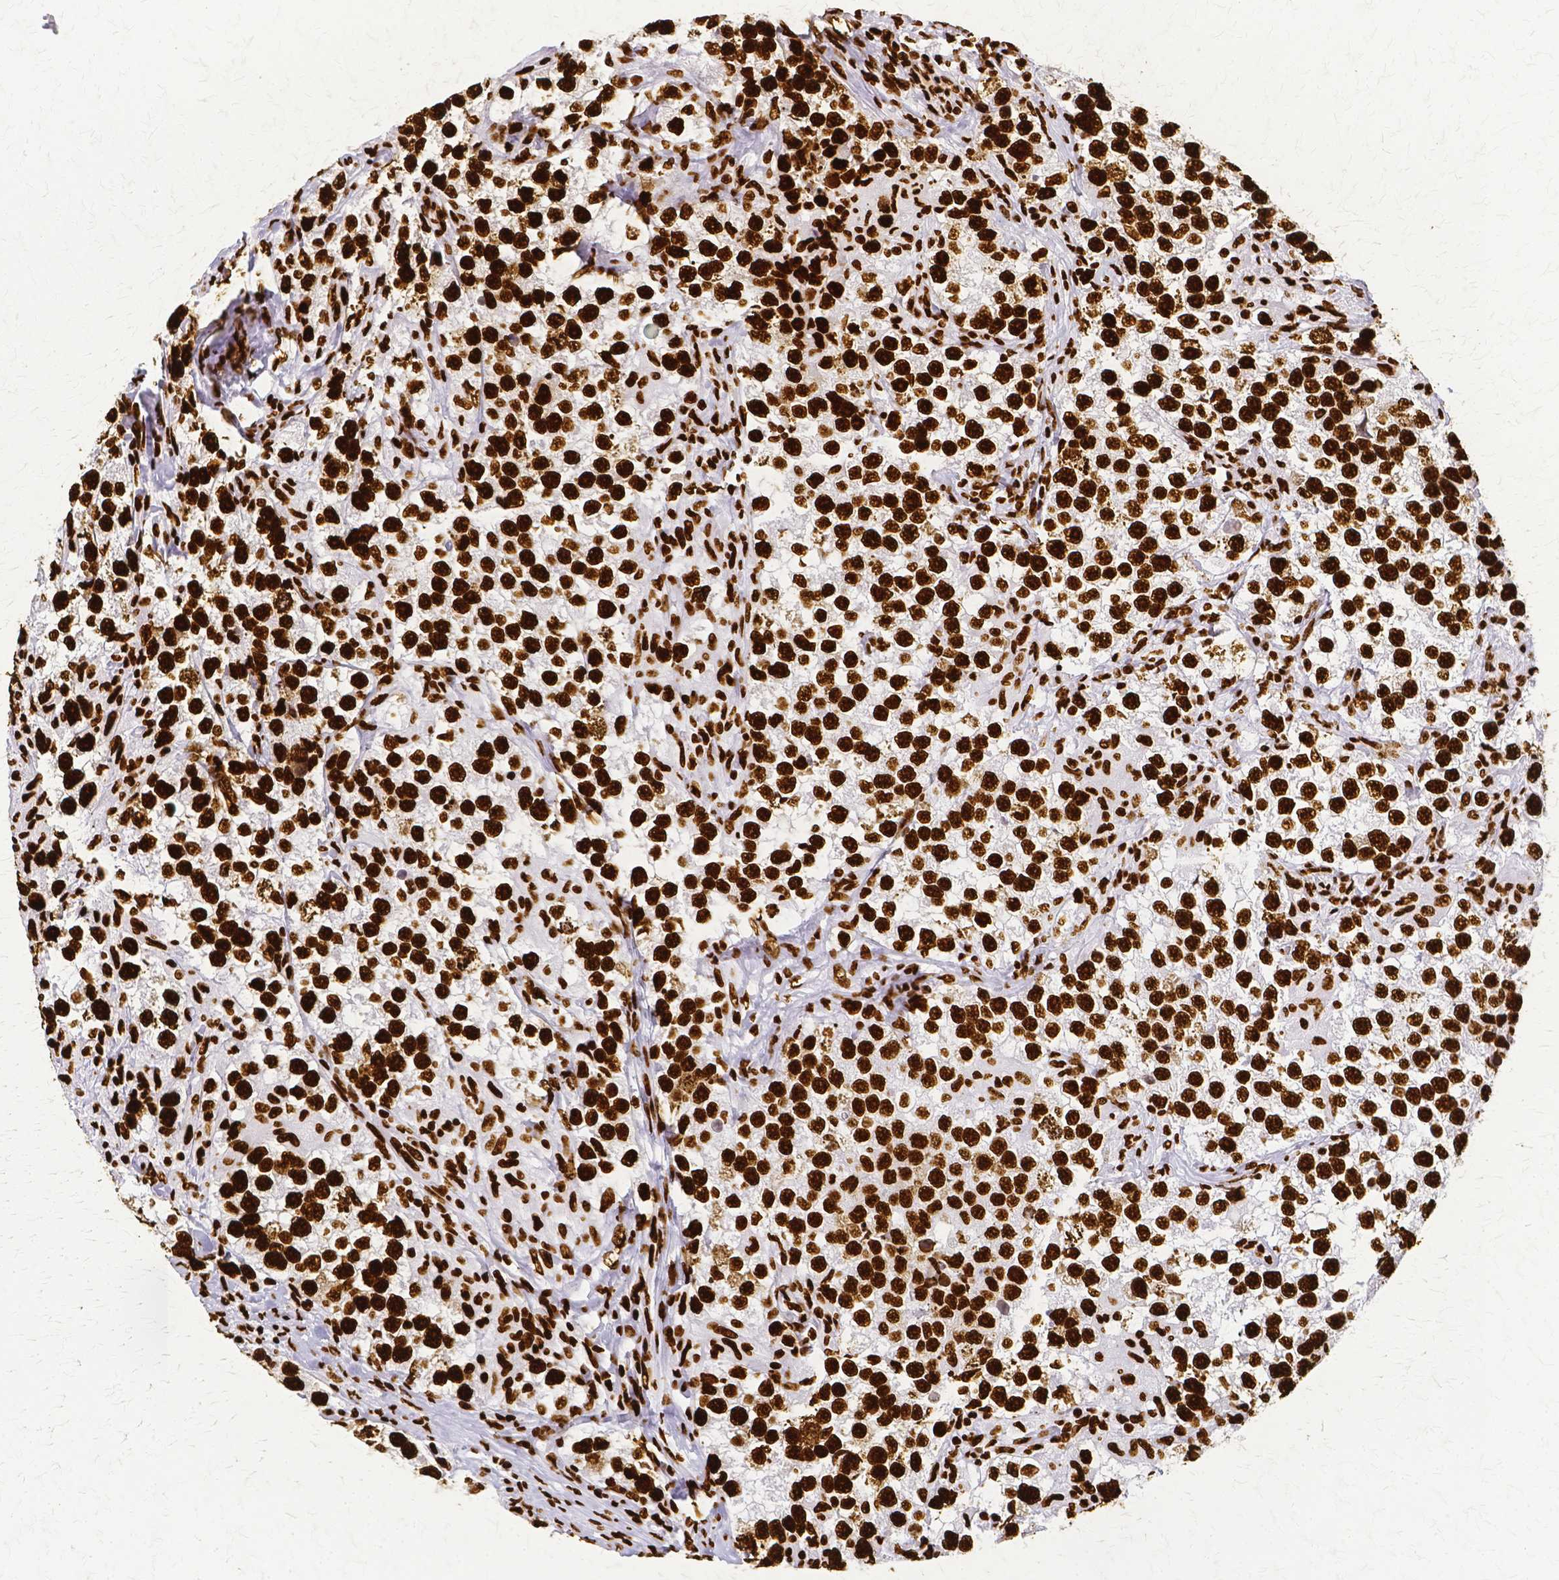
{"staining": {"intensity": "strong", "quantity": ">75%", "location": "nuclear"}, "tissue": "testis cancer", "cell_type": "Tumor cells", "image_type": "cancer", "snomed": [{"axis": "morphology", "description": "Seminoma, NOS"}, {"axis": "topography", "description": "Testis"}], "caption": "Immunohistochemistry (IHC) of human testis seminoma exhibits high levels of strong nuclear staining in about >75% of tumor cells. Nuclei are stained in blue.", "gene": "SFPQ", "patient": {"sex": "male", "age": 46}}